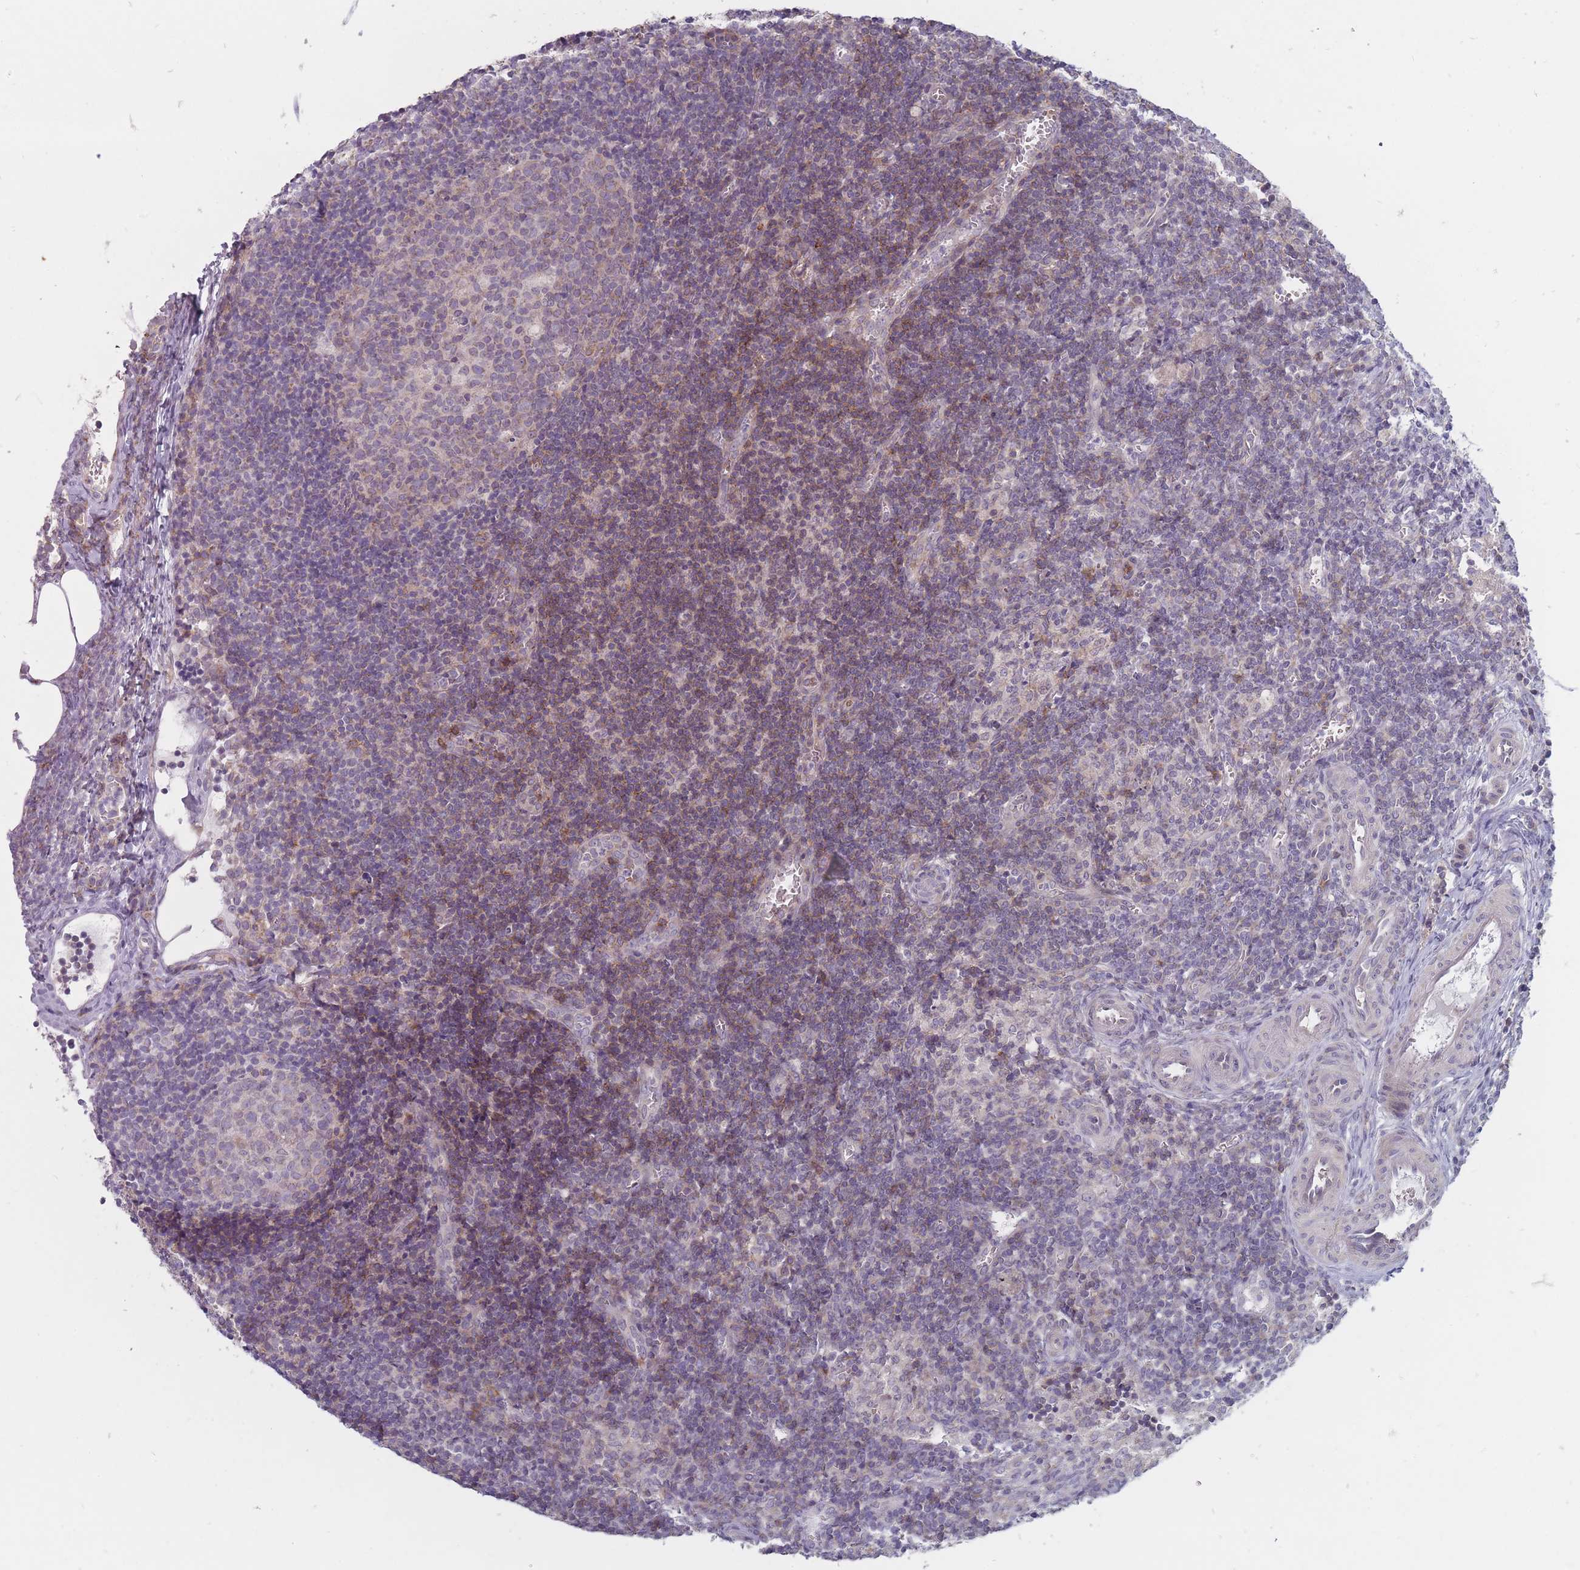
{"staining": {"intensity": "weak", "quantity": "25%-75%", "location": "cytoplasmic/membranous"}, "tissue": "lymph node", "cell_type": "Germinal center cells", "image_type": "normal", "snomed": [{"axis": "morphology", "description": "Normal tissue, NOS"}, {"axis": "topography", "description": "Lymph node"}], "caption": "High-power microscopy captured an immunohistochemistry micrograph of unremarkable lymph node, revealing weak cytoplasmic/membranous expression in approximately 25%-75% of germinal center cells.", "gene": "PCDH12", "patient": {"sex": "female", "age": 37}}